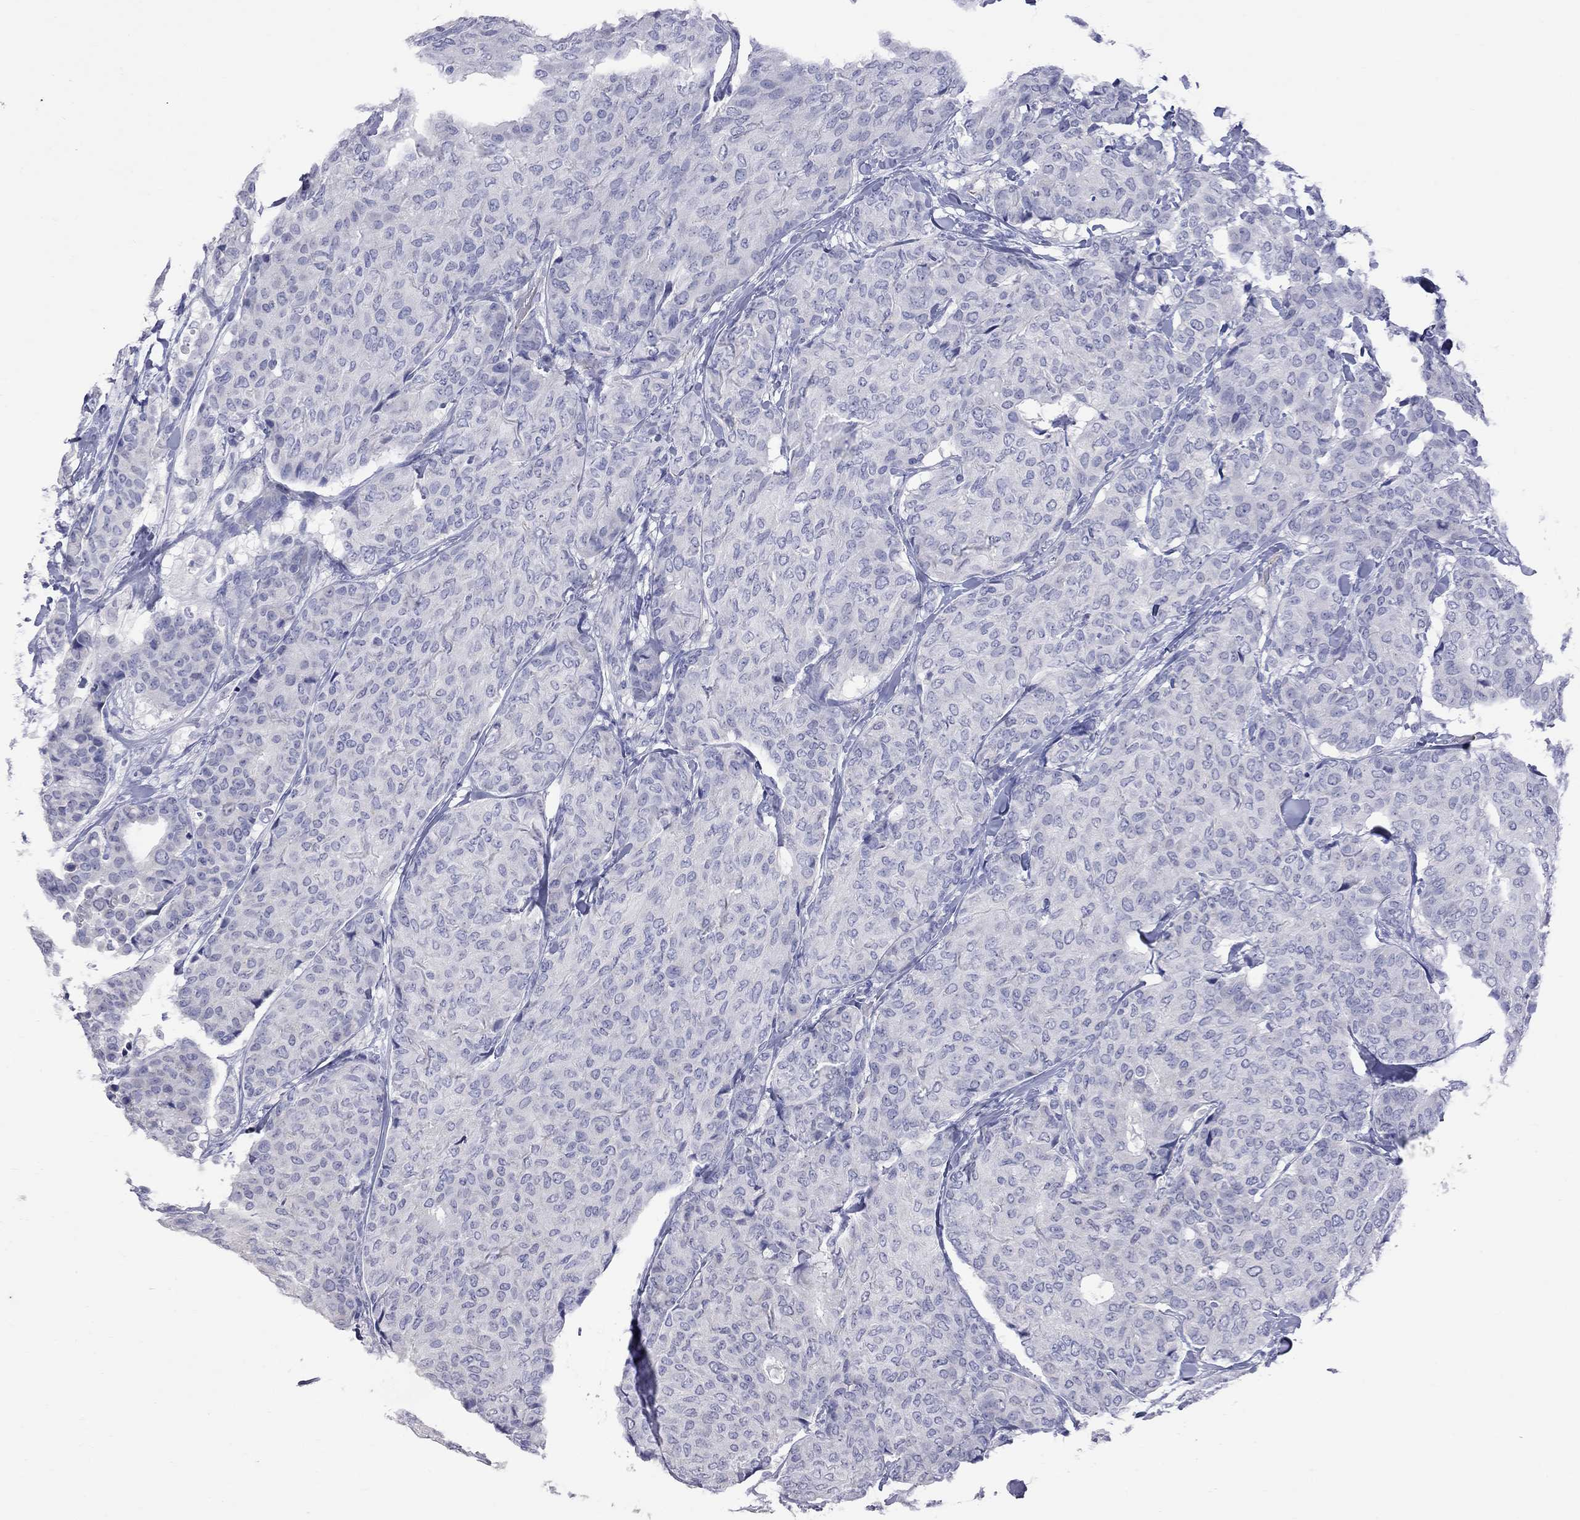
{"staining": {"intensity": "negative", "quantity": "none", "location": "none"}, "tissue": "breast cancer", "cell_type": "Tumor cells", "image_type": "cancer", "snomed": [{"axis": "morphology", "description": "Duct carcinoma"}, {"axis": "topography", "description": "Breast"}], "caption": "Breast cancer (invasive ductal carcinoma) stained for a protein using immunohistochemistry (IHC) exhibits no positivity tumor cells.", "gene": "KCND2", "patient": {"sex": "female", "age": 75}}